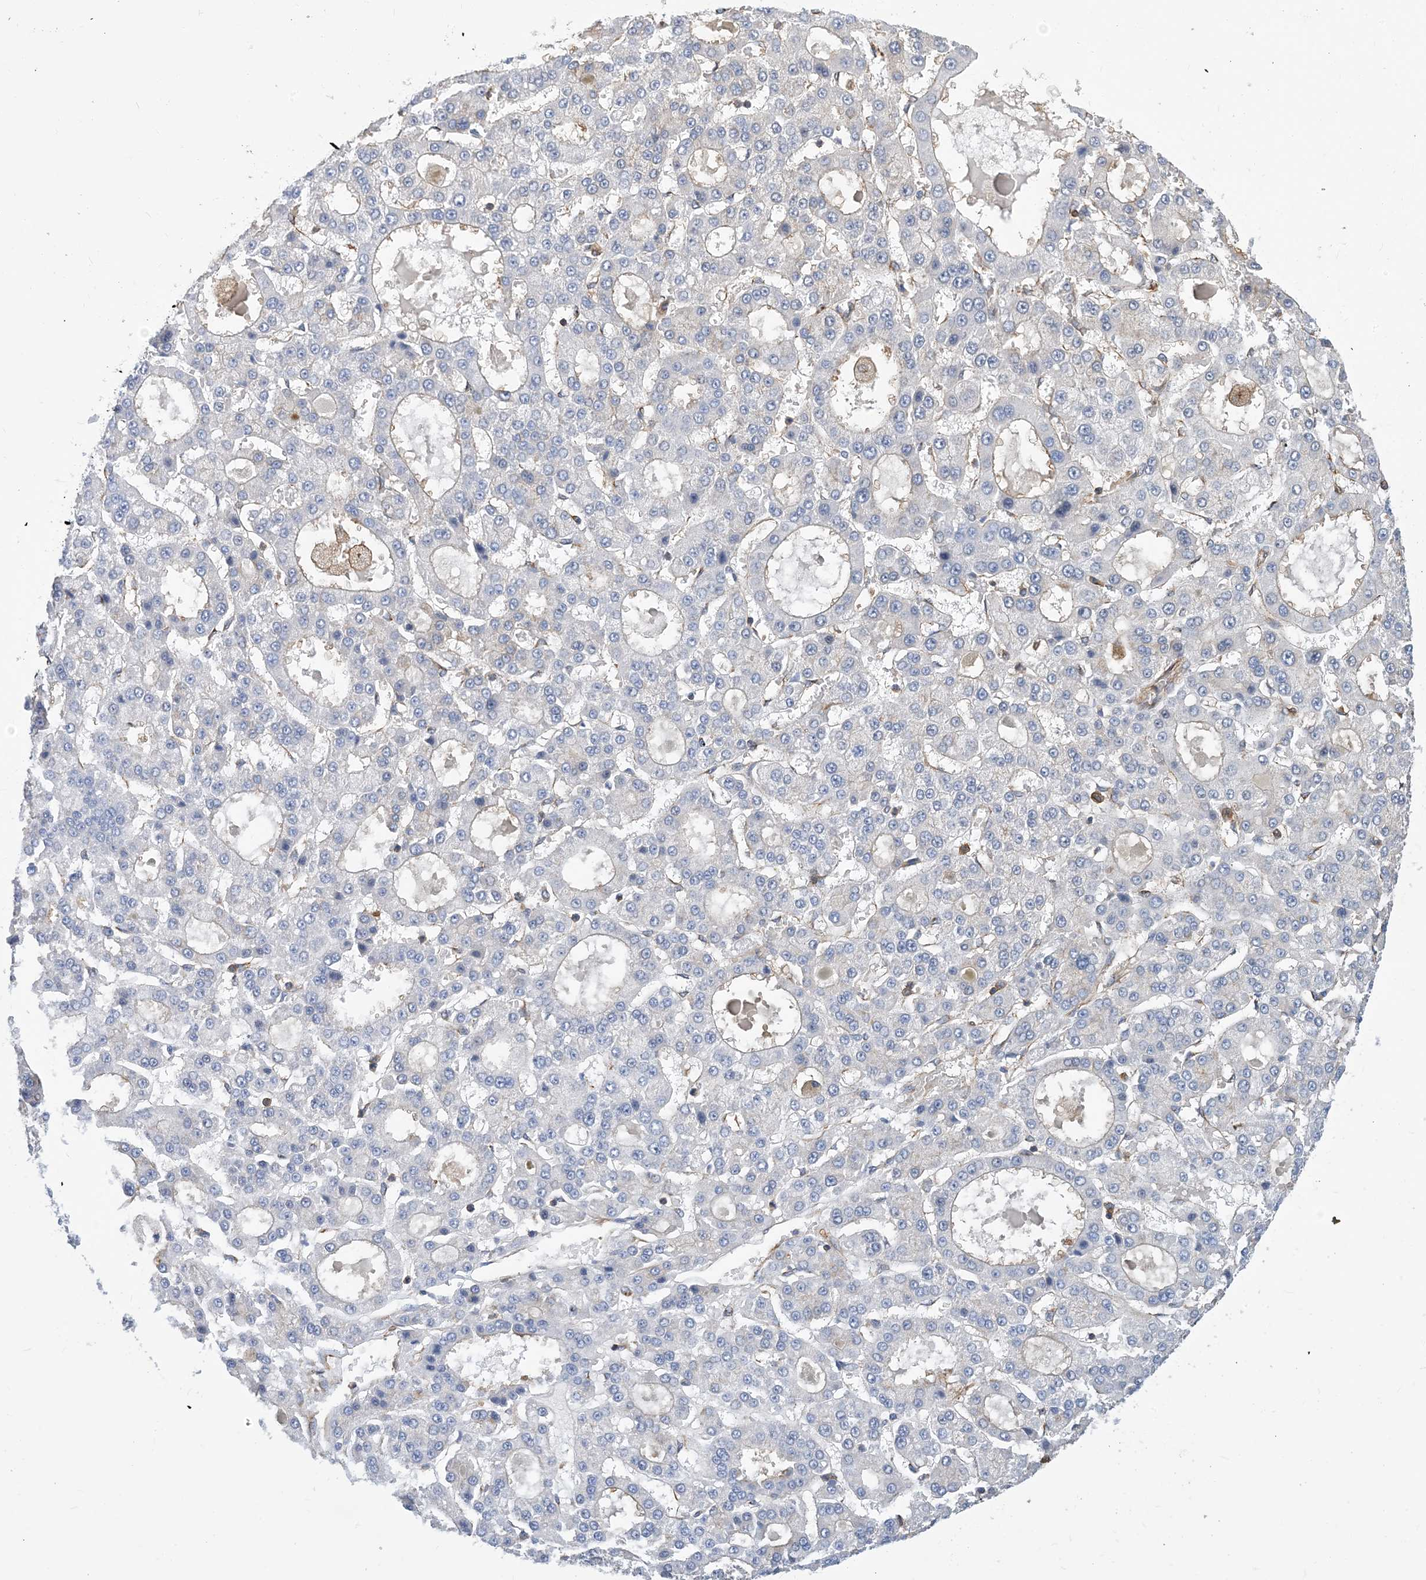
{"staining": {"intensity": "negative", "quantity": "none", "location": "none"}, "tissue": "liver cancer", "cell_type": "Tumor cells", "image_type": "cancer", "snomed": [{"axis": "morphology", "description": "Carcinoma, Hepatocellular, NOS"}, {"axis": "topography", "description": "Liver"}], "caption": "The IHC micrograph has no significant expression in tumor cells of liver hepatocellular carcinoma tissue.", "gene": "DYNC1LI1", "patient": {"sex": "male", "age": 70}}